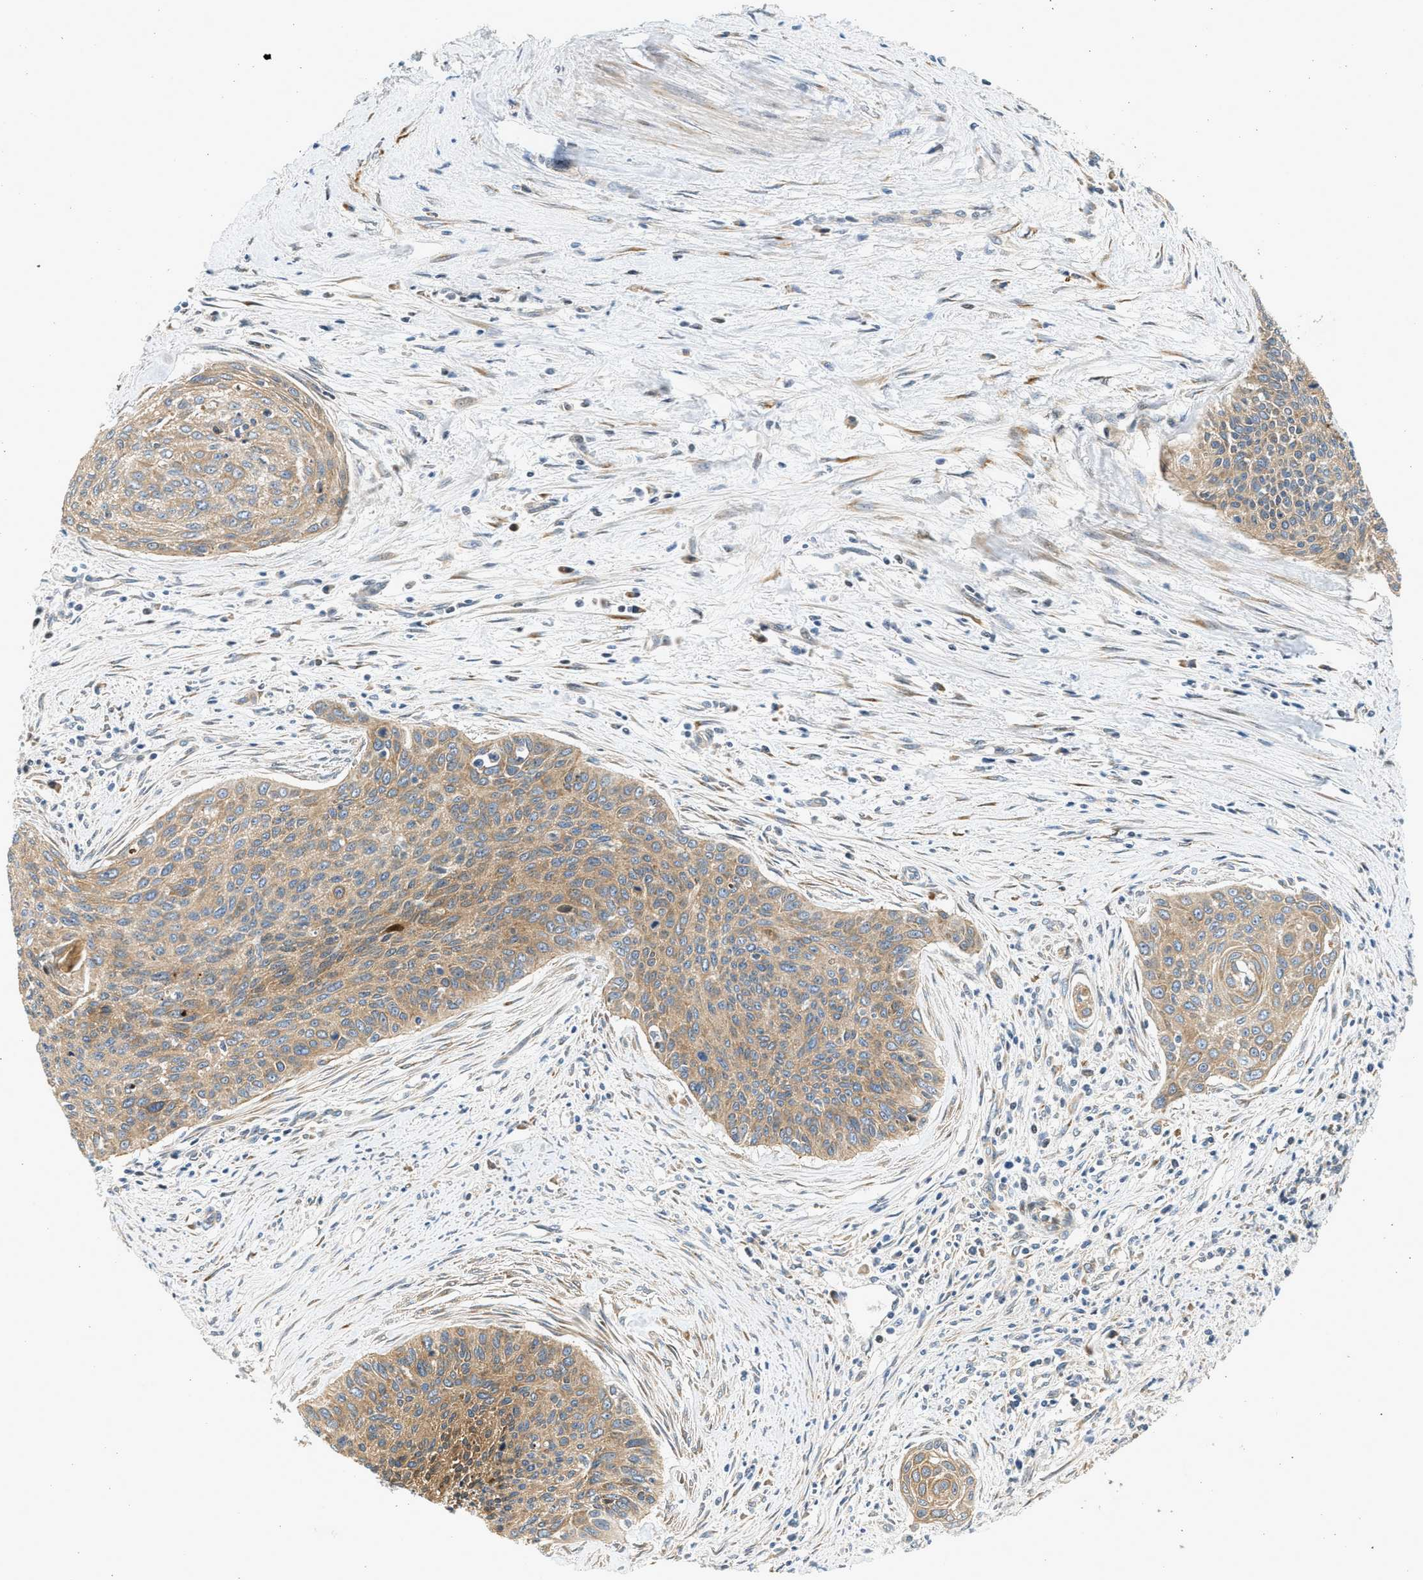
{"staining": {"intensity": "moderate", "quantity": "25%-75%", "location": "cytoplasmic/membranous"}, "tissue": "cervical cancer", "cell_type": "Tumor cells", "image_type": "cancer", "snomed": [{"axis": "morphology", "description": "Squamous cell carcinoma, NOS"}, {"axis": "topography", "description": "Cervix"}], "caption": "A photomicrograph of human cervical cancer (squamous cell carcinoma) stained for a protein displays moderate cytoplasmic/membranous brown staining in tumor cells.", "gene": "NRSN2", "patient": {"sex": "female", "age": 55}}